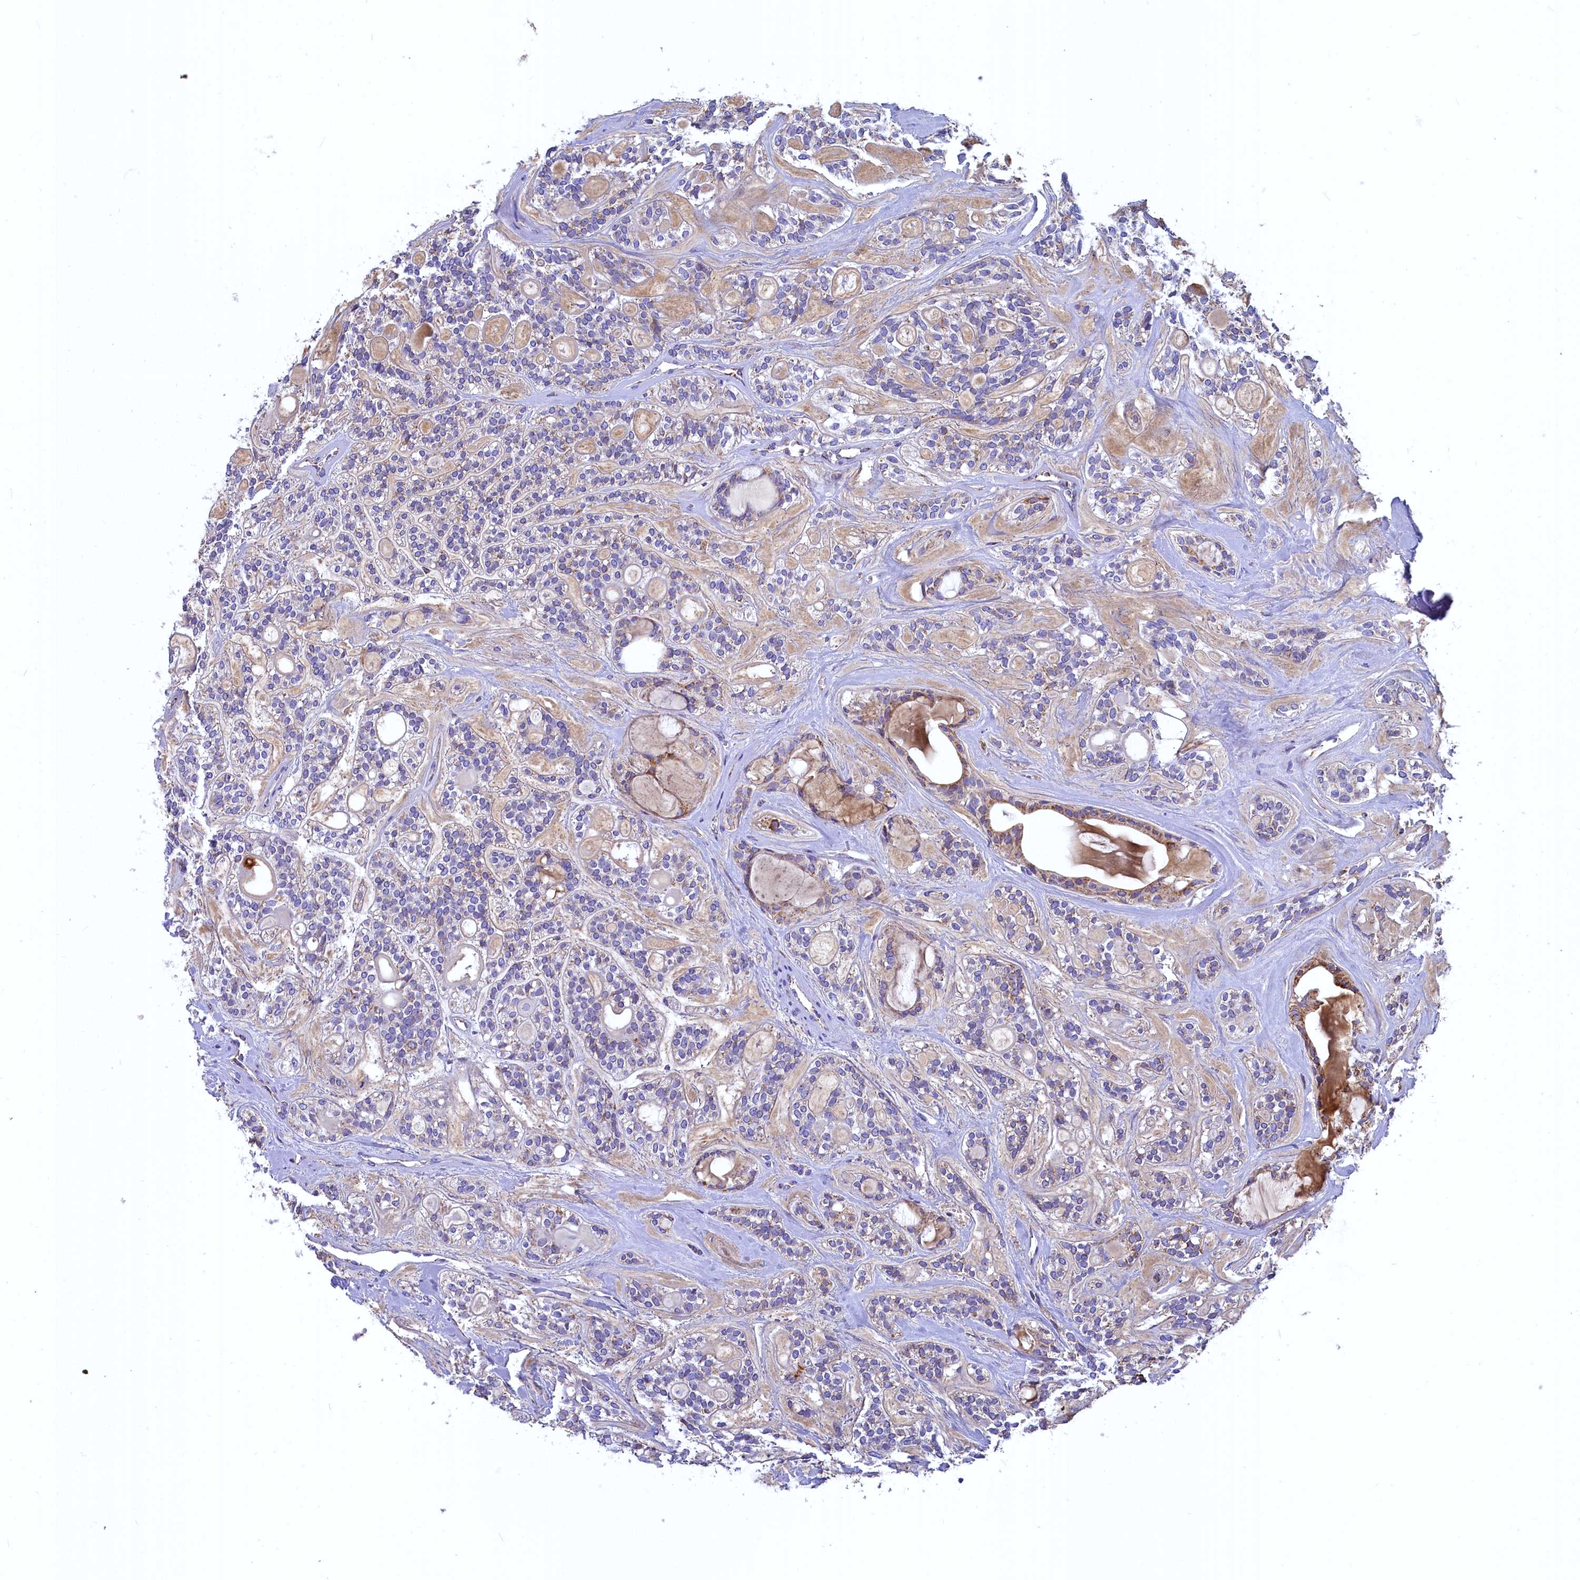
{"staining": {"intensity": "negative", "quantity": "none", "location": "none"}, "tissue": "head and neck cancer", "cell_type": "Tumor cells", "image_type": "cancer", "snomed": [{"axis": "morphology", "description": "Adenocarcinoma, NOS"}, {"axis": "topography", "description": "Head-Neck"}], "caption": "Histopathology image shows no significant protein staining in tumor cells of adenocarcinoma (head and neck).", "gene": "COX17", "patient": {"sex": "male", "age": 66}}